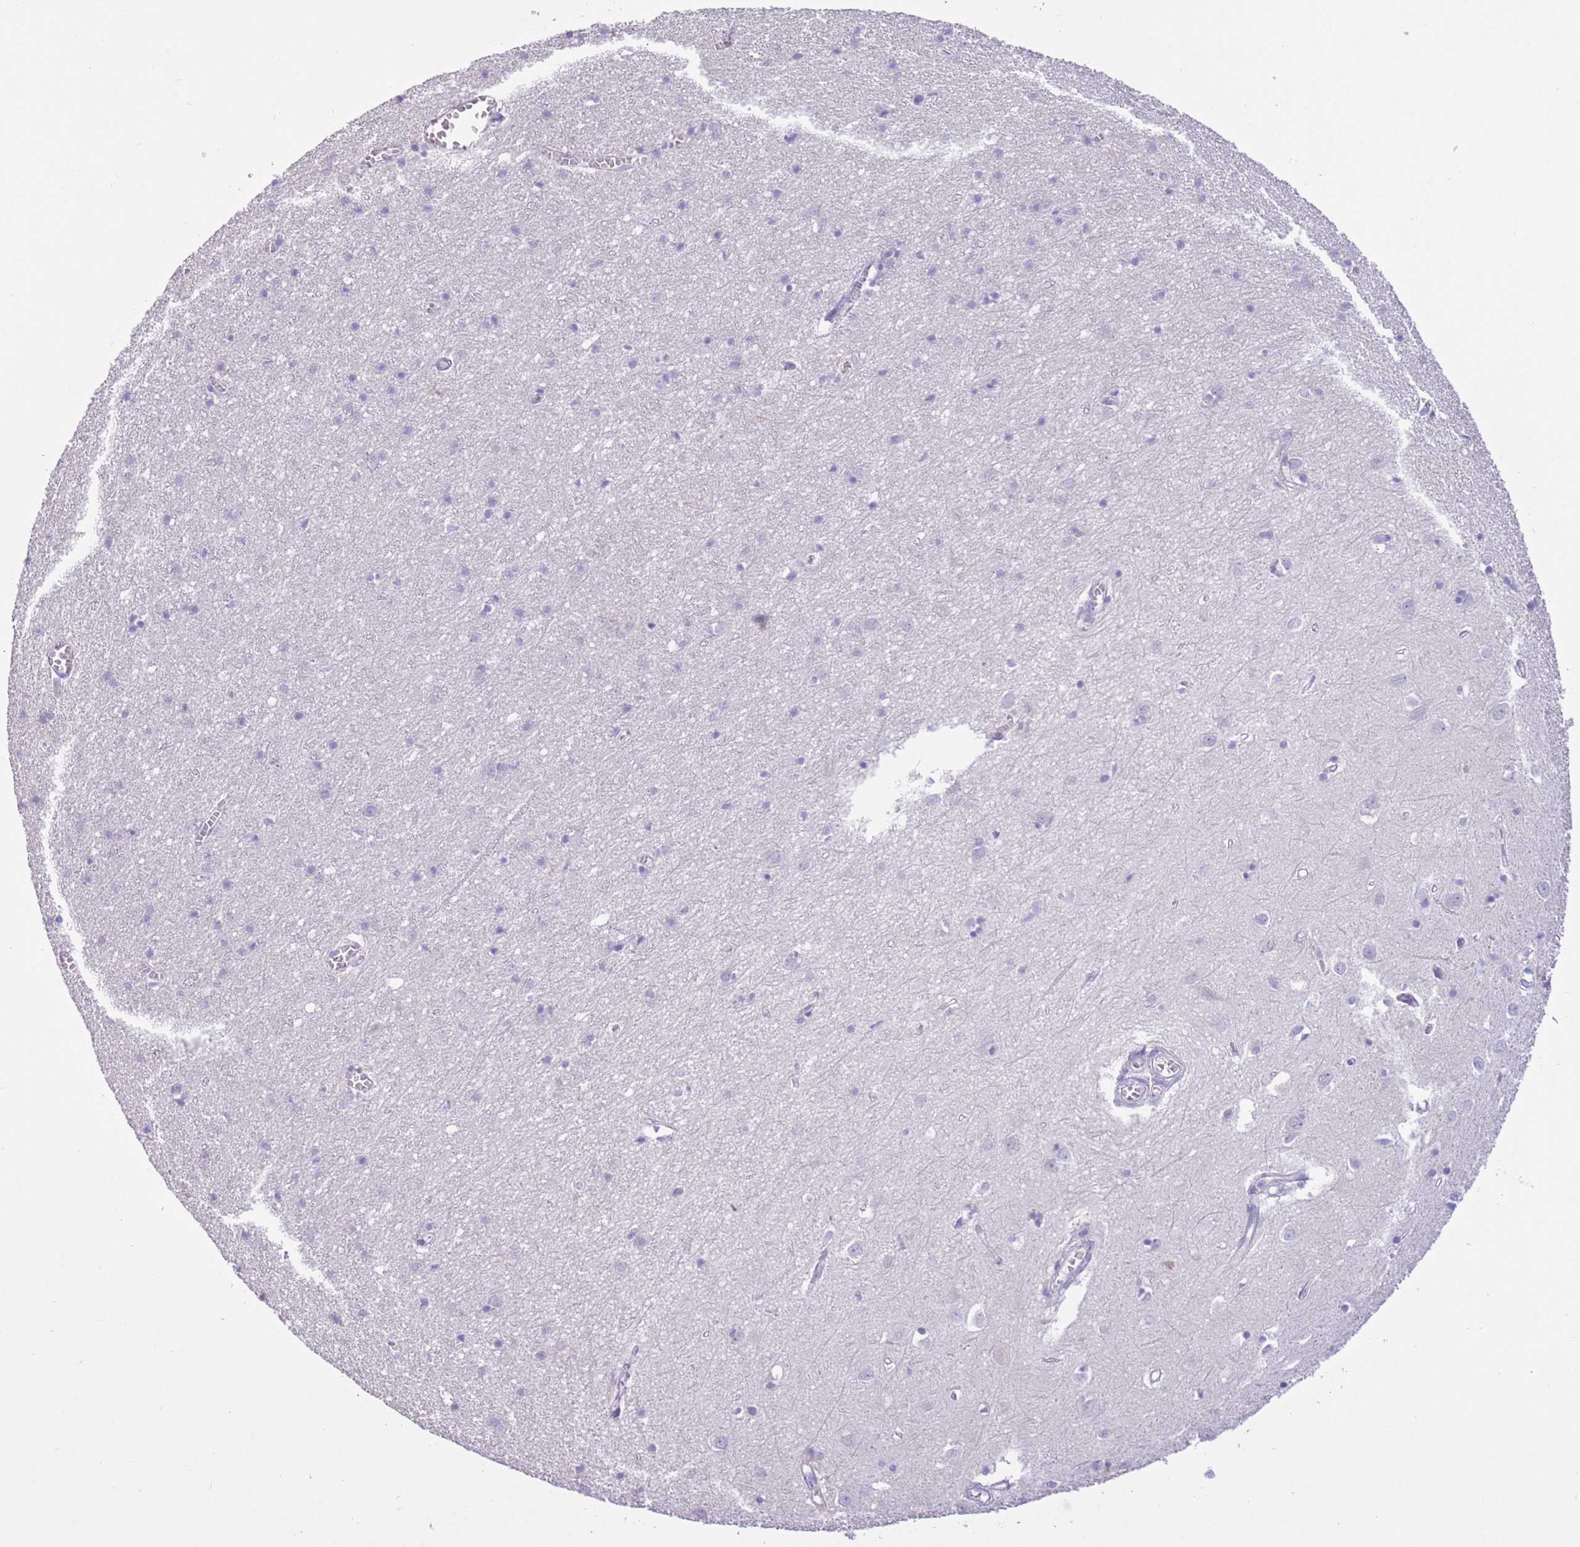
{"staining": {"intensity": "negative", "quantity": "none", "location": "none"}, "tissue": "cerebral cortex", "cell_type": "Endothelial cells", "image_type": "normal", "snomed": [{"axis": "morphology", "description": "Normal tissue, NOS"}, {"axis": "topography", "description": "Cerebral cortex"}], "caption": "The histopathology image shows no staining of endothelial cells in benign cerebral cortex.", "gene": "SFTPA1", "patient": {"sex": "female", "age": 64}}